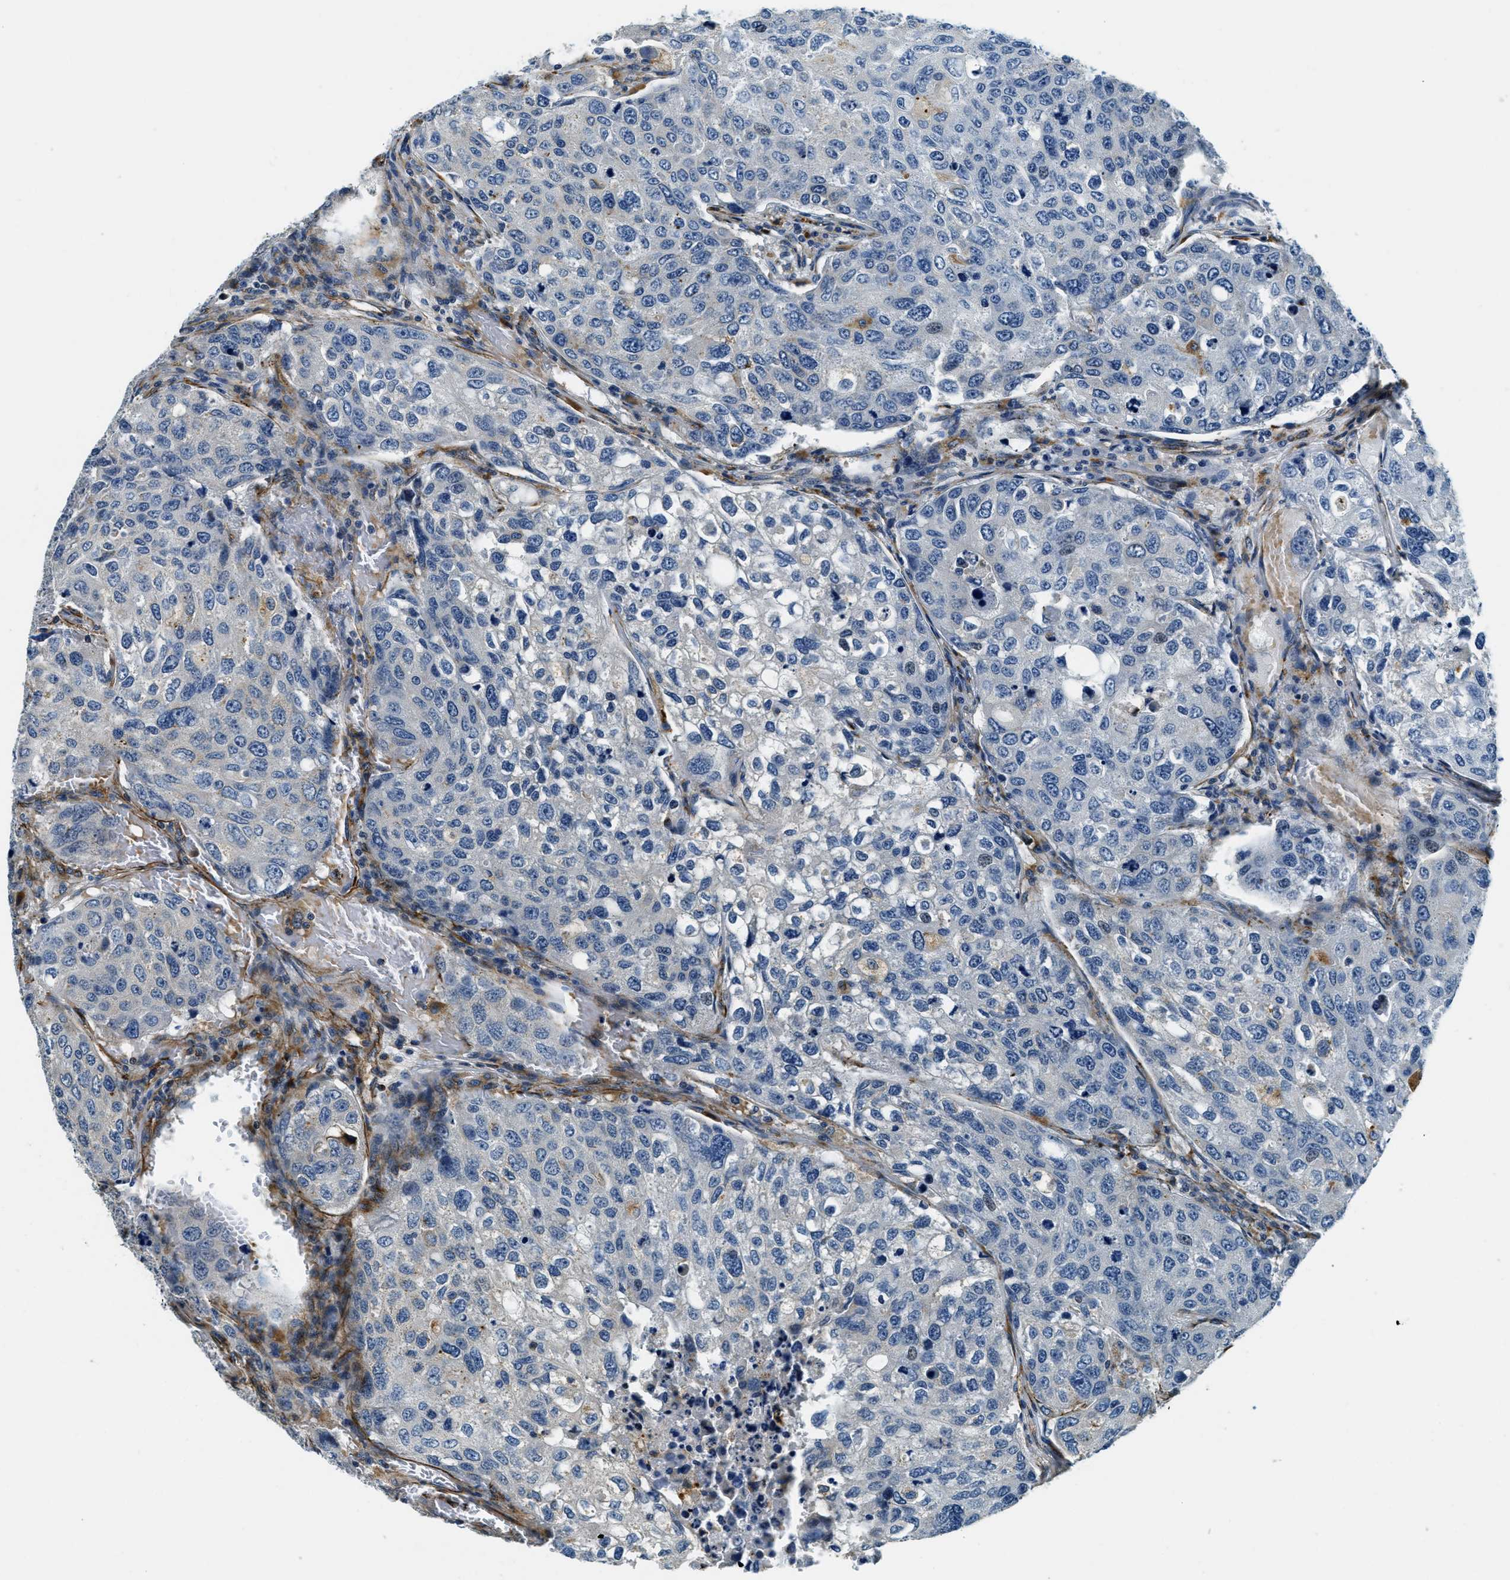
{"staining": {"intensity": "negative", "quantity": "none", "location": "none"}, "tissue": "urothelial cancer", "cell_type": "Tumor cells", "image_type": "cancer", "snomed": [{"axis": "morphology", "description": "Urothelial carcinoma, High grade"}, {"axis": "topography", "description": "Lymph node"}, {"axis": "topography", "description": "Urinary bladder"}], "caption": "This is a histopathology image of IHC staining of urothelial cancer, which shows no positivity in tumor cells. (DAB (3,3'-diaminobenzidine) immunohistochemistry (IHC) with hematoxylin counter stain).", "gene": "GNS", "patient": {"sex": "male", "age": 51}}